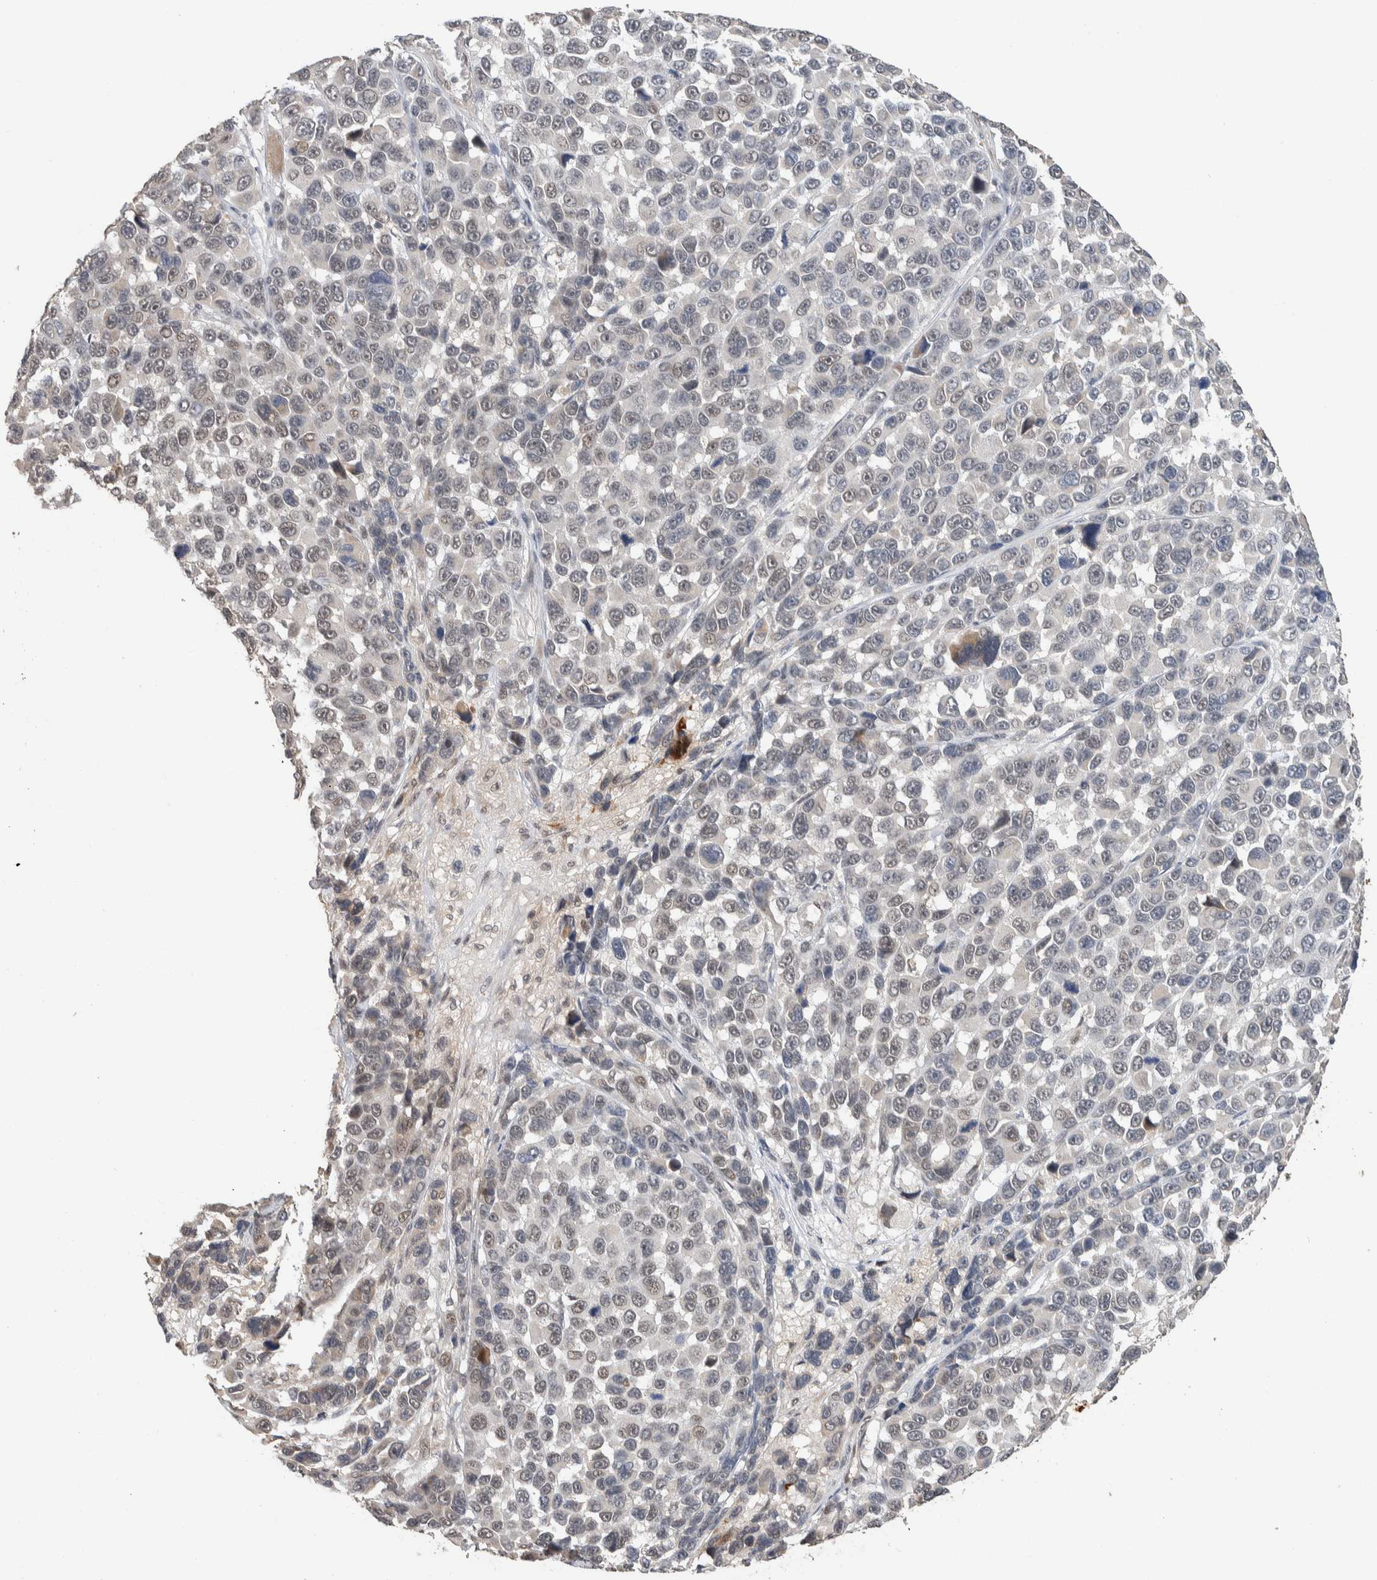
{"staining": {"intensity": "negative", "quantity": "none", "location": "none"}, "tissue": "melanoma", "cell_type": "Tumor cells", "image_type": "cancer", "snomed": [{"axis": "morphology", "description": "Malignant melanoma, NOS"}, {"axis": "topography", "description": "Skin"}], "caption": "DAB (3,3'-diaminobenzidine) immunohistochemical staining of melanoma displays no significant staining in tumor cells. (Brightfield microscopy of DAB (3,3'-diaminobenzidine) IHC at high magnification).", "gene": "CYSRT1", "patient": {"sex": "male", "age": 53}}